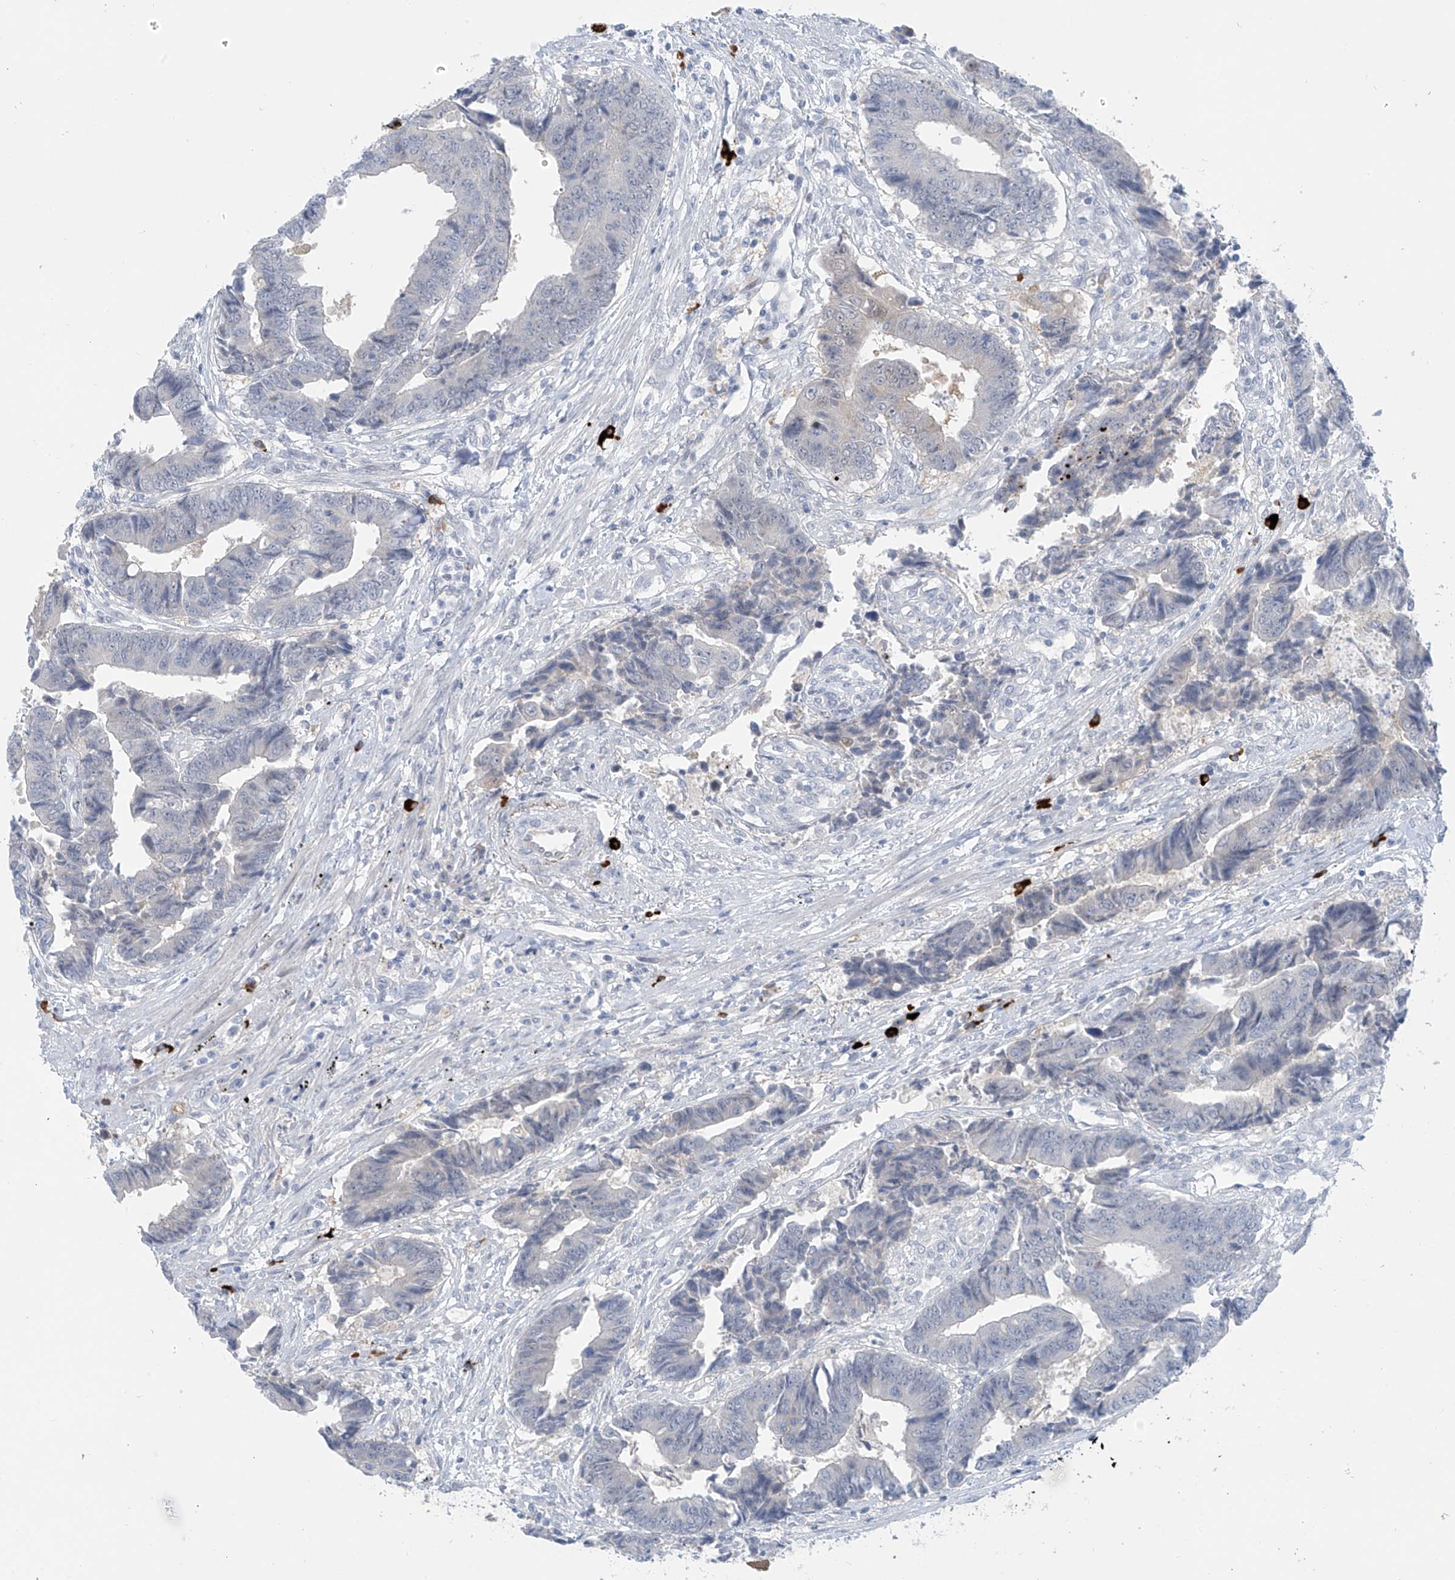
{"staining": {"intensity": "negative", "quantity": "none", "location": "none"}, "tissue": "colorectal cancer", "cell_type": "Tumor cells", "image_type": "cancer", "snomed": [{"axis": "morphology", "description": "Adenocarcinoma, NOS"}, {"axis": "topography", "description": "Rectum"}], "caption": "Colorectal adenocarcinoma stained for a protein using IHC shows no staining tumor cells.", "gene": "ZNF793", "patient": {"sex": "male", "age": 84}}